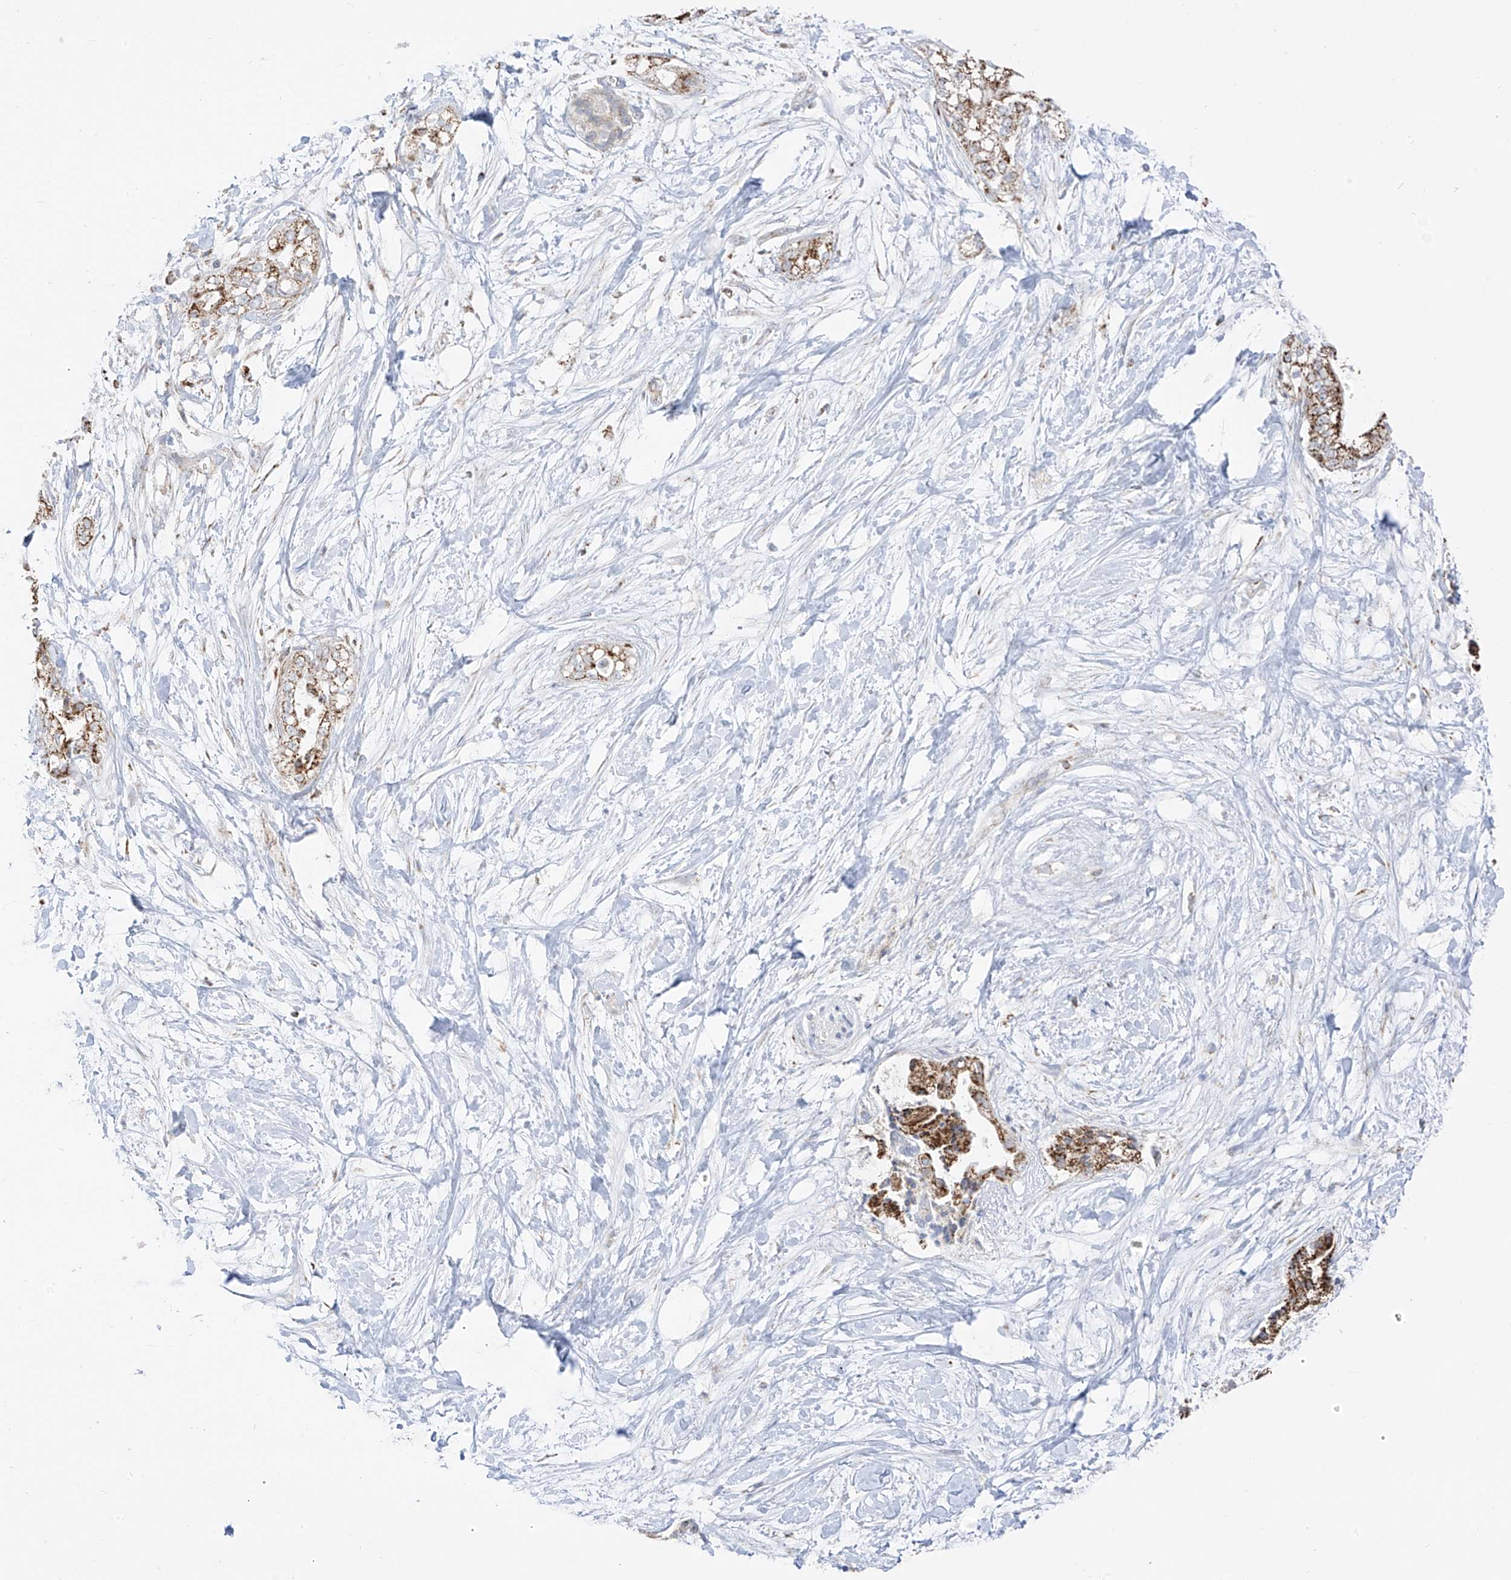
{"staining": {"intensity": "moderate", "quantity": ">75%", "location": "cytoplasmic/membranous"}, "tissue": "pancreatic cancer", "cell_type": "Tumor cells", "image_type": "cancer", "snomed": [{"axis": "morphology", "description": "Adenocarcinoma, NOS"}, {"axis": "topography", "description": "Pancreas"}], "caption": "This photomicrograph exhibits pancreatic adenocarcinoma stained with immunohistochemistry to label a protein in brown. The cytoplasmic/membranous of tumor cells show moderate positivity for the protein. Nuclei are counter-stained blue.", "gene": "ETHE1", "patient": {"sex": "male", "age": 68}}